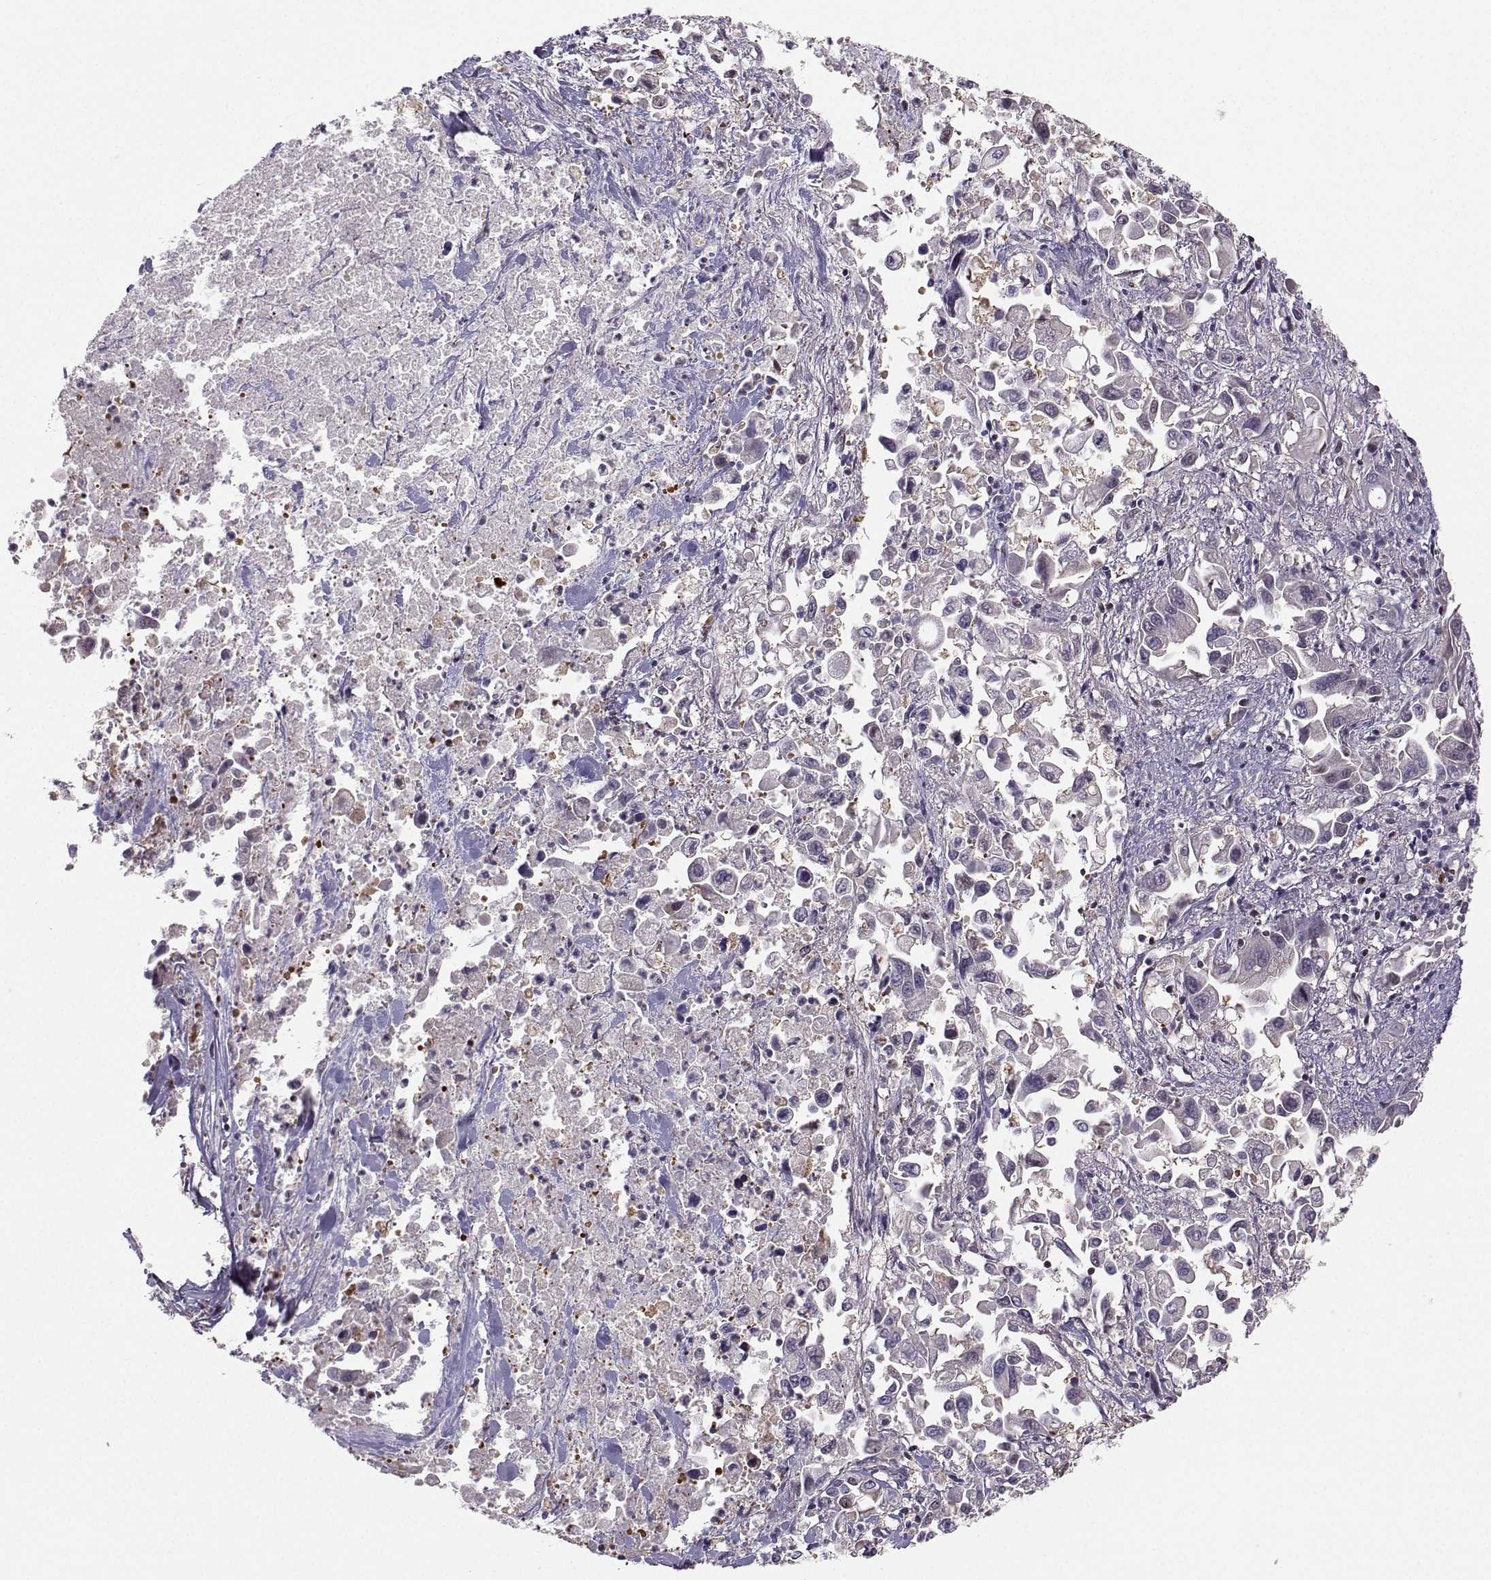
{"staining": {"intensity": "negative", "quantity": "none", "location": "none"}, "tissue": "pancreatic cancer", "cell_type": "Tumor cells", "image_type": "cancer", "snomed": [{"axis": "morphology", "description": "Adenocarcinoma, NOS"}, {"axis": "topography", "description": "Pancreas"}], "caption": "This micrograph is of adenocarcinoma (pancreatic) stained with immunohistochemistry to label a protein in brown with the nuclei are counter-stained blue. There is no positivity in tumor cells.", "gene": "PKP2", "patient": {"sex": "female", "age": 83}}